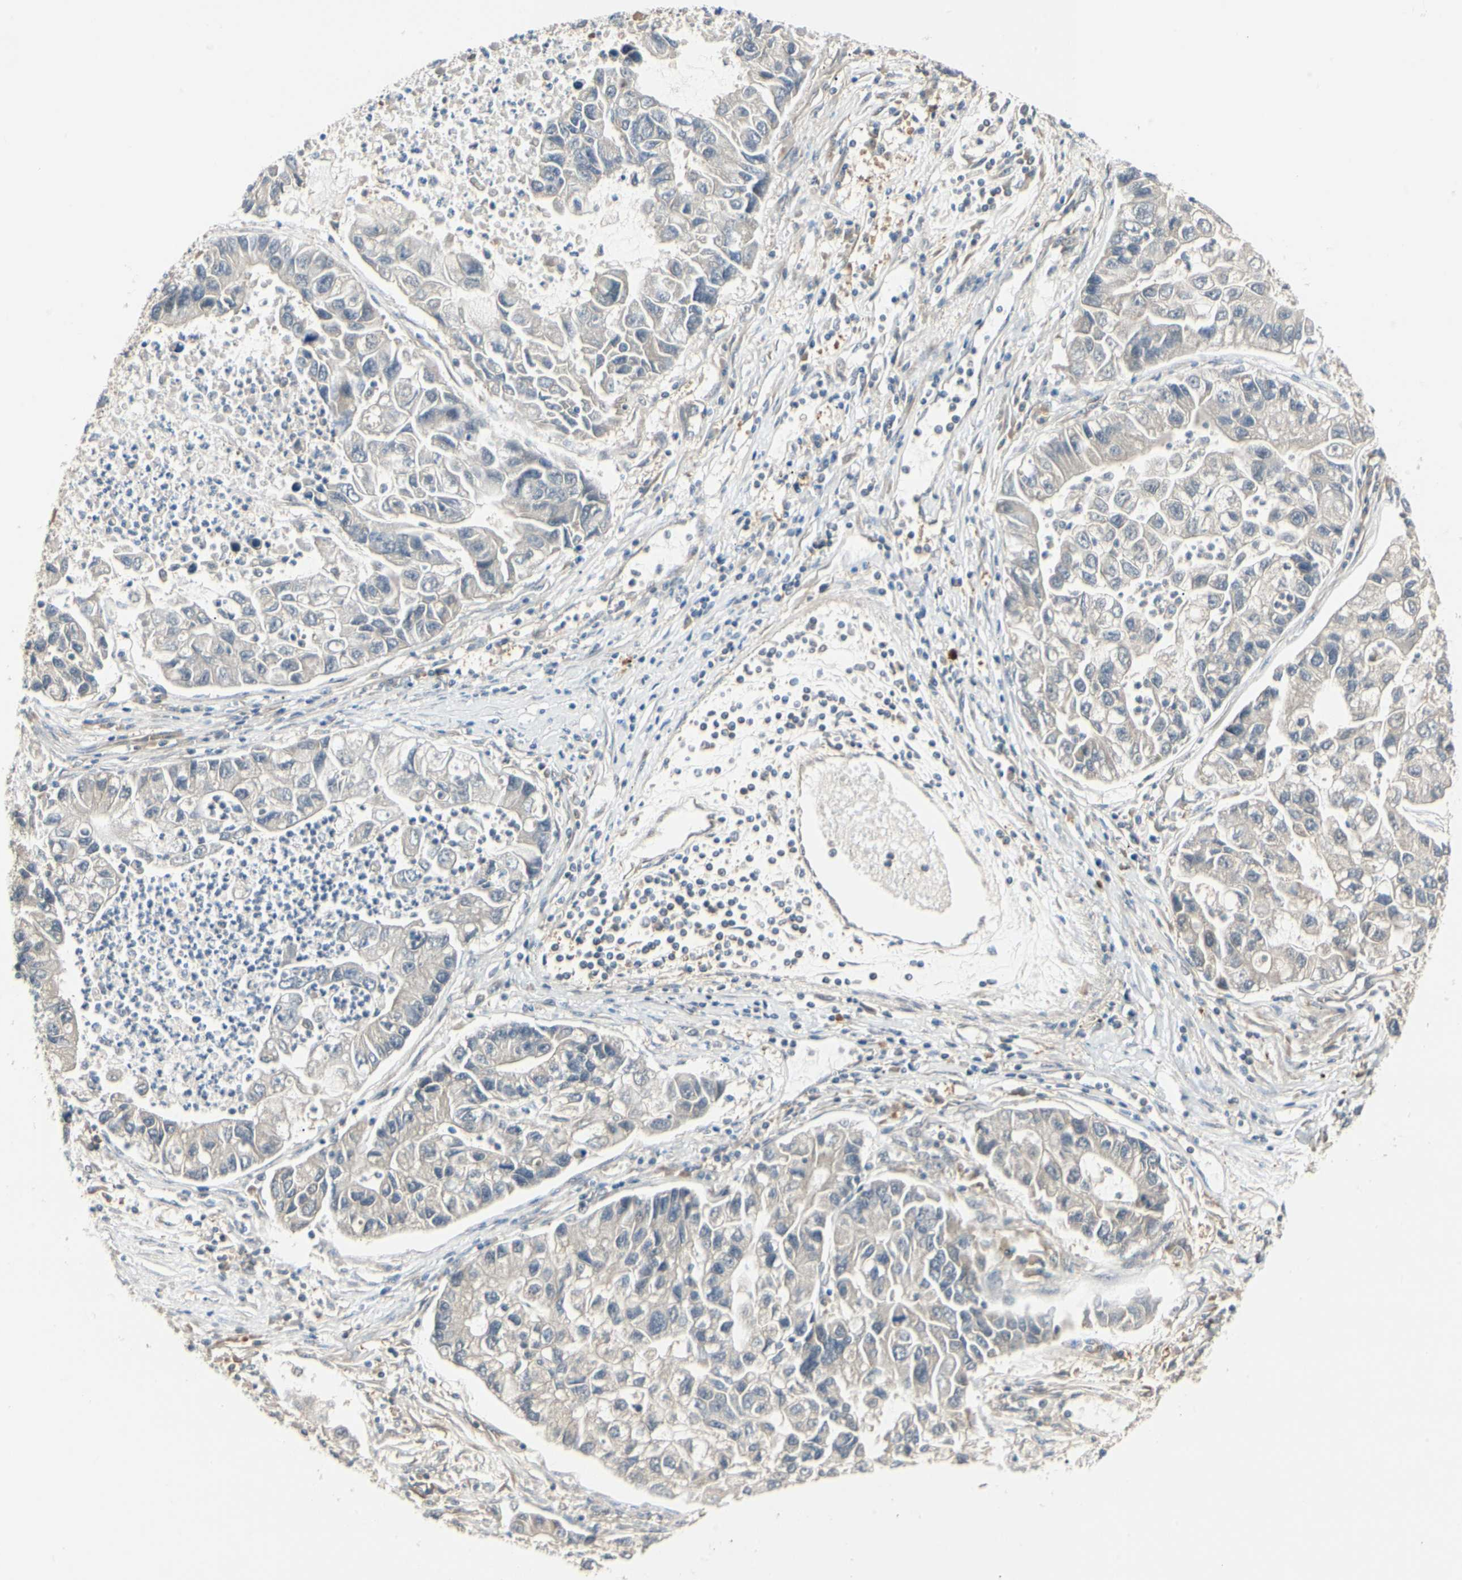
{"staining": {"intensity": "negative", "quantity": "none", "location": "none"}, "tissue": "lung cancer", "cell_type": "Tumor cells", "image_type": "cancer", "snomed": [{"axis": "morphology", "description": "Adenocarcinoma, NOS"}, {"axis": "topography", "description": "Lung"}], "caption": "High power microscopy micrograph of an IHC histopathology image of lung cancer (adenocarcinoma), revealing no significant staining in tumor cells.", "gene": "UBE2Z", "patient": {"sex": "female", "age": 51}}